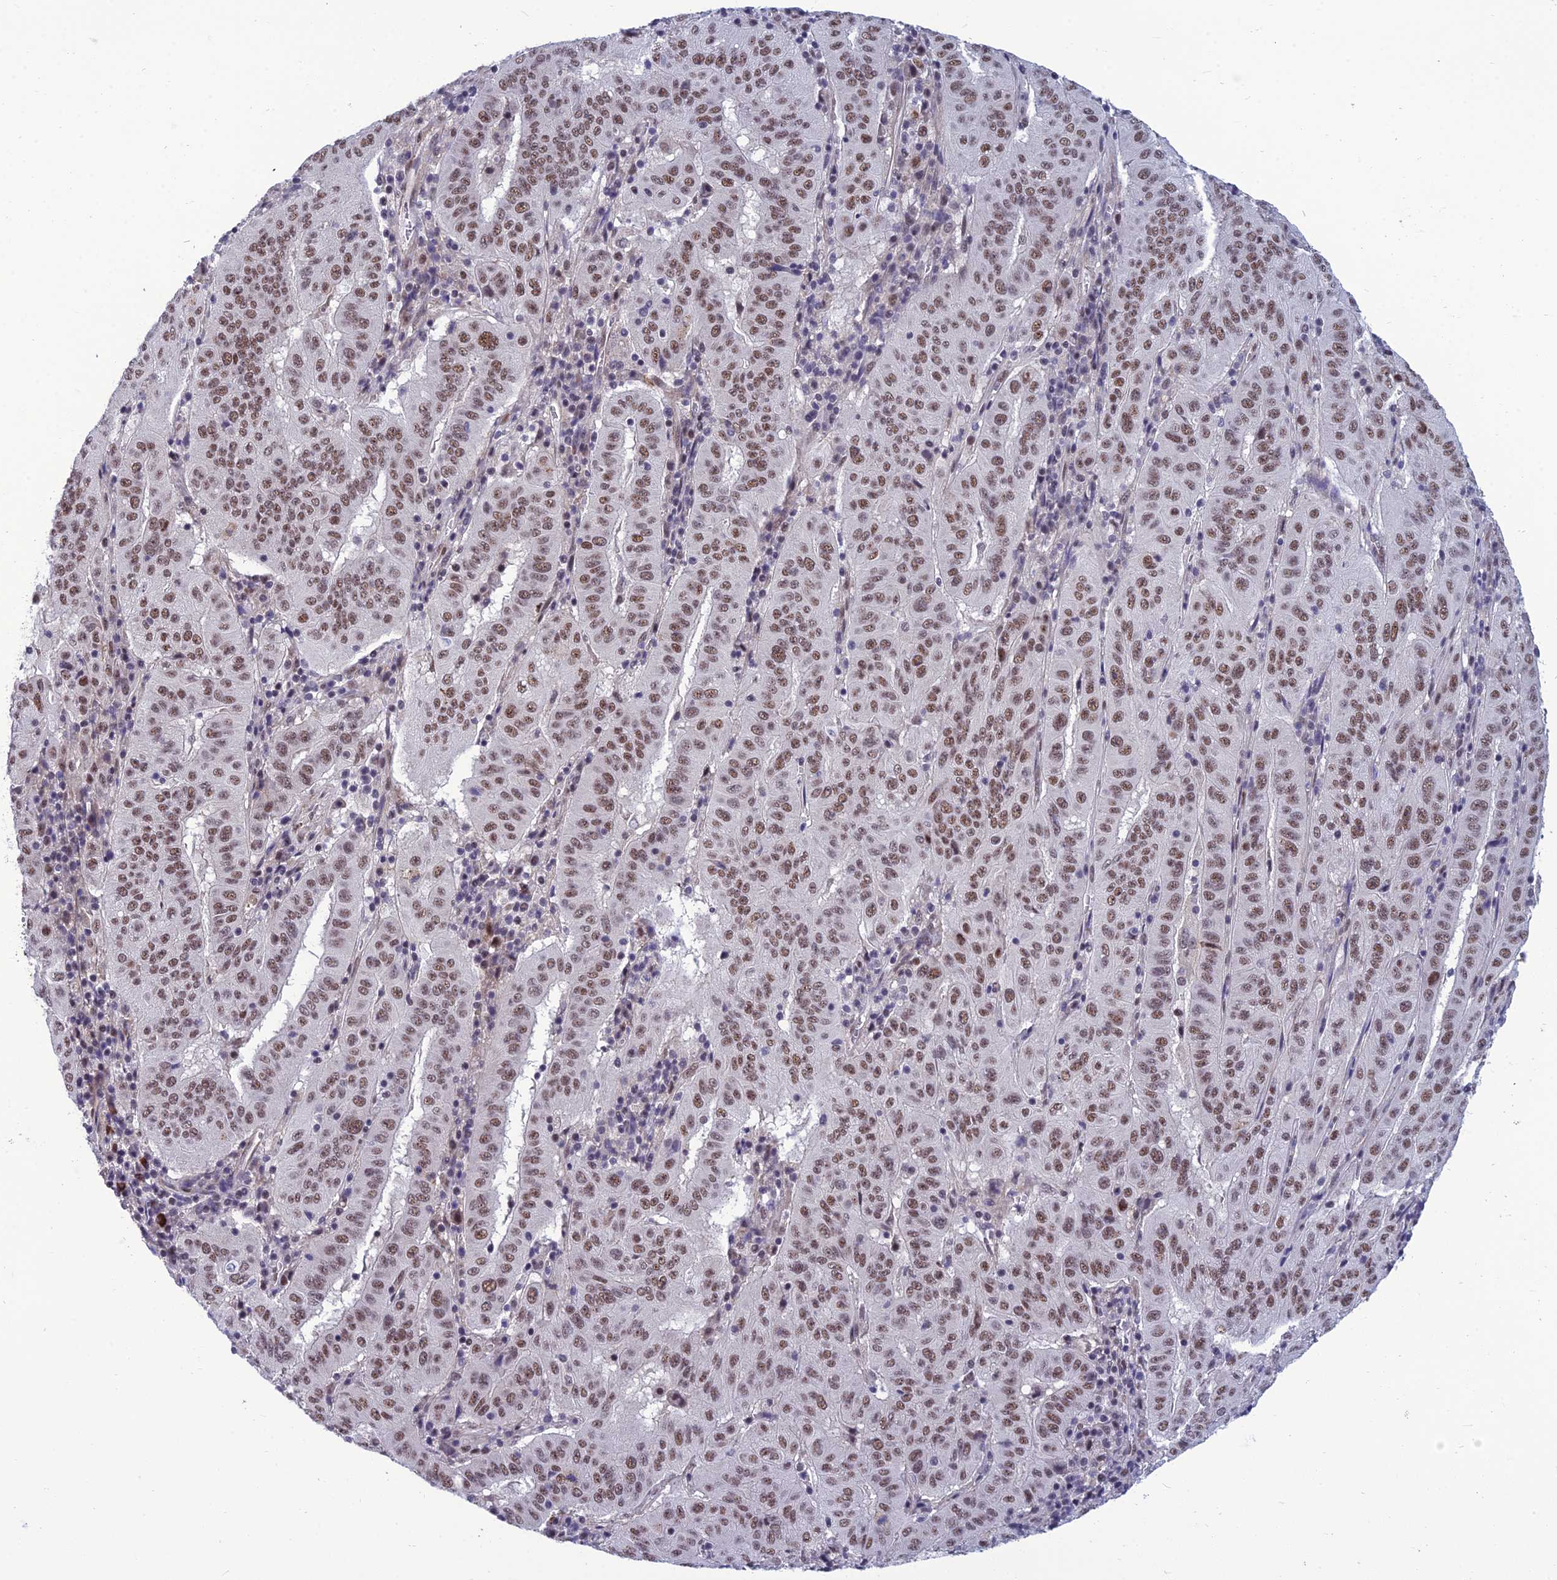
{"staining": {"intensity": "moderate", "quantity": ">75%", "location": "nuclear"}, "tissue": "pancreatic cancer", "cell_type": "Tumor cells", "image_type": "cancer", "snomed": [{"axis": "morphology", "description": "Adenocarcinoma, NOS"}, {"axis": "topography", "description": "Pancreas"}], "caption": "Immunohistochemical staining of pancreatic adenocarcinoma shows medium levels of moderate nuclear positivity in approximately >75% of tumor cells.", "gene": "RSRC1", "patient": {"sex": "male", "age": 63}}